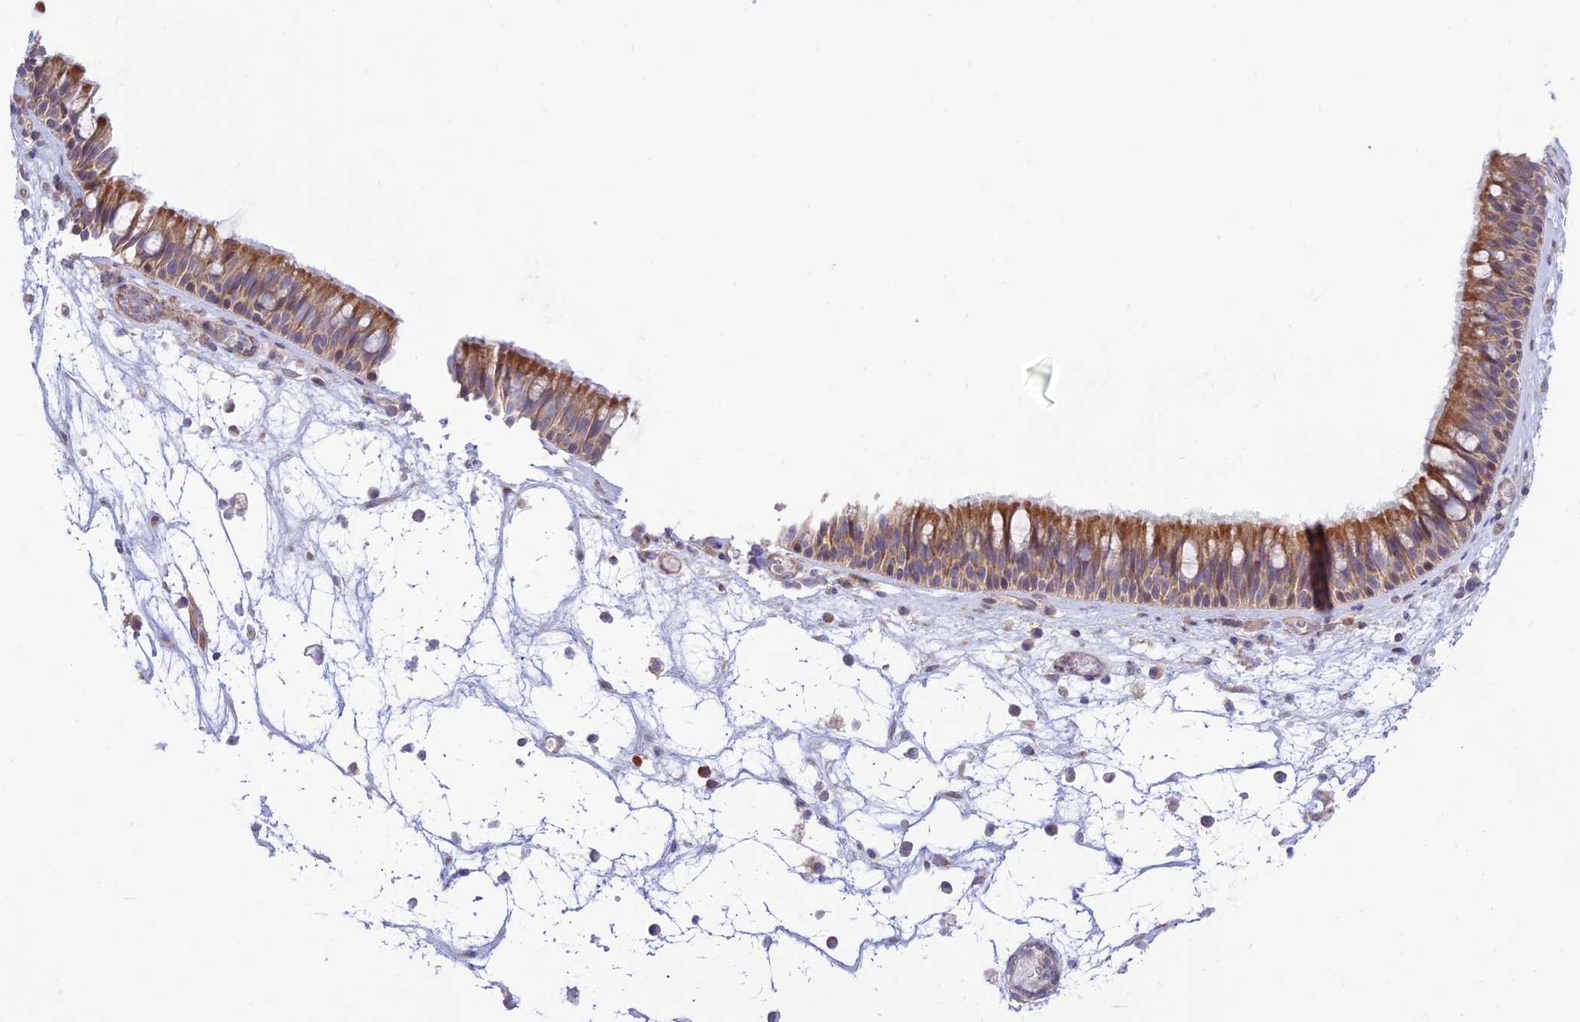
{"staining": {"intensity": "moderate", "quantity": "25%-75%", "location": "cytoplasmic/membranous"}, "tissue": "nasopharynx", "cell_type": "Respiratory epithelial cells", "image_type": "normal", "snomed": [{"axis": "morphology", "description": "Normal tissue, NOS"}, {"axis": "morphology", "description": "Inflammation, NOS"}, {"axis": "morphology", "description": "Malignant melanoma, Metastatic site"}, {"axis": "topography", "description": "Nasopharynx"}], "caption": "Nasopharynx stained for a protein (brown) demonstrates moderate cytoplasmic/membranous positive staining in approximately 25%-75% of respiratory epithelial cells.", "gene": "KCNAB1", "patient": {"sex": "male", "age": 70}}